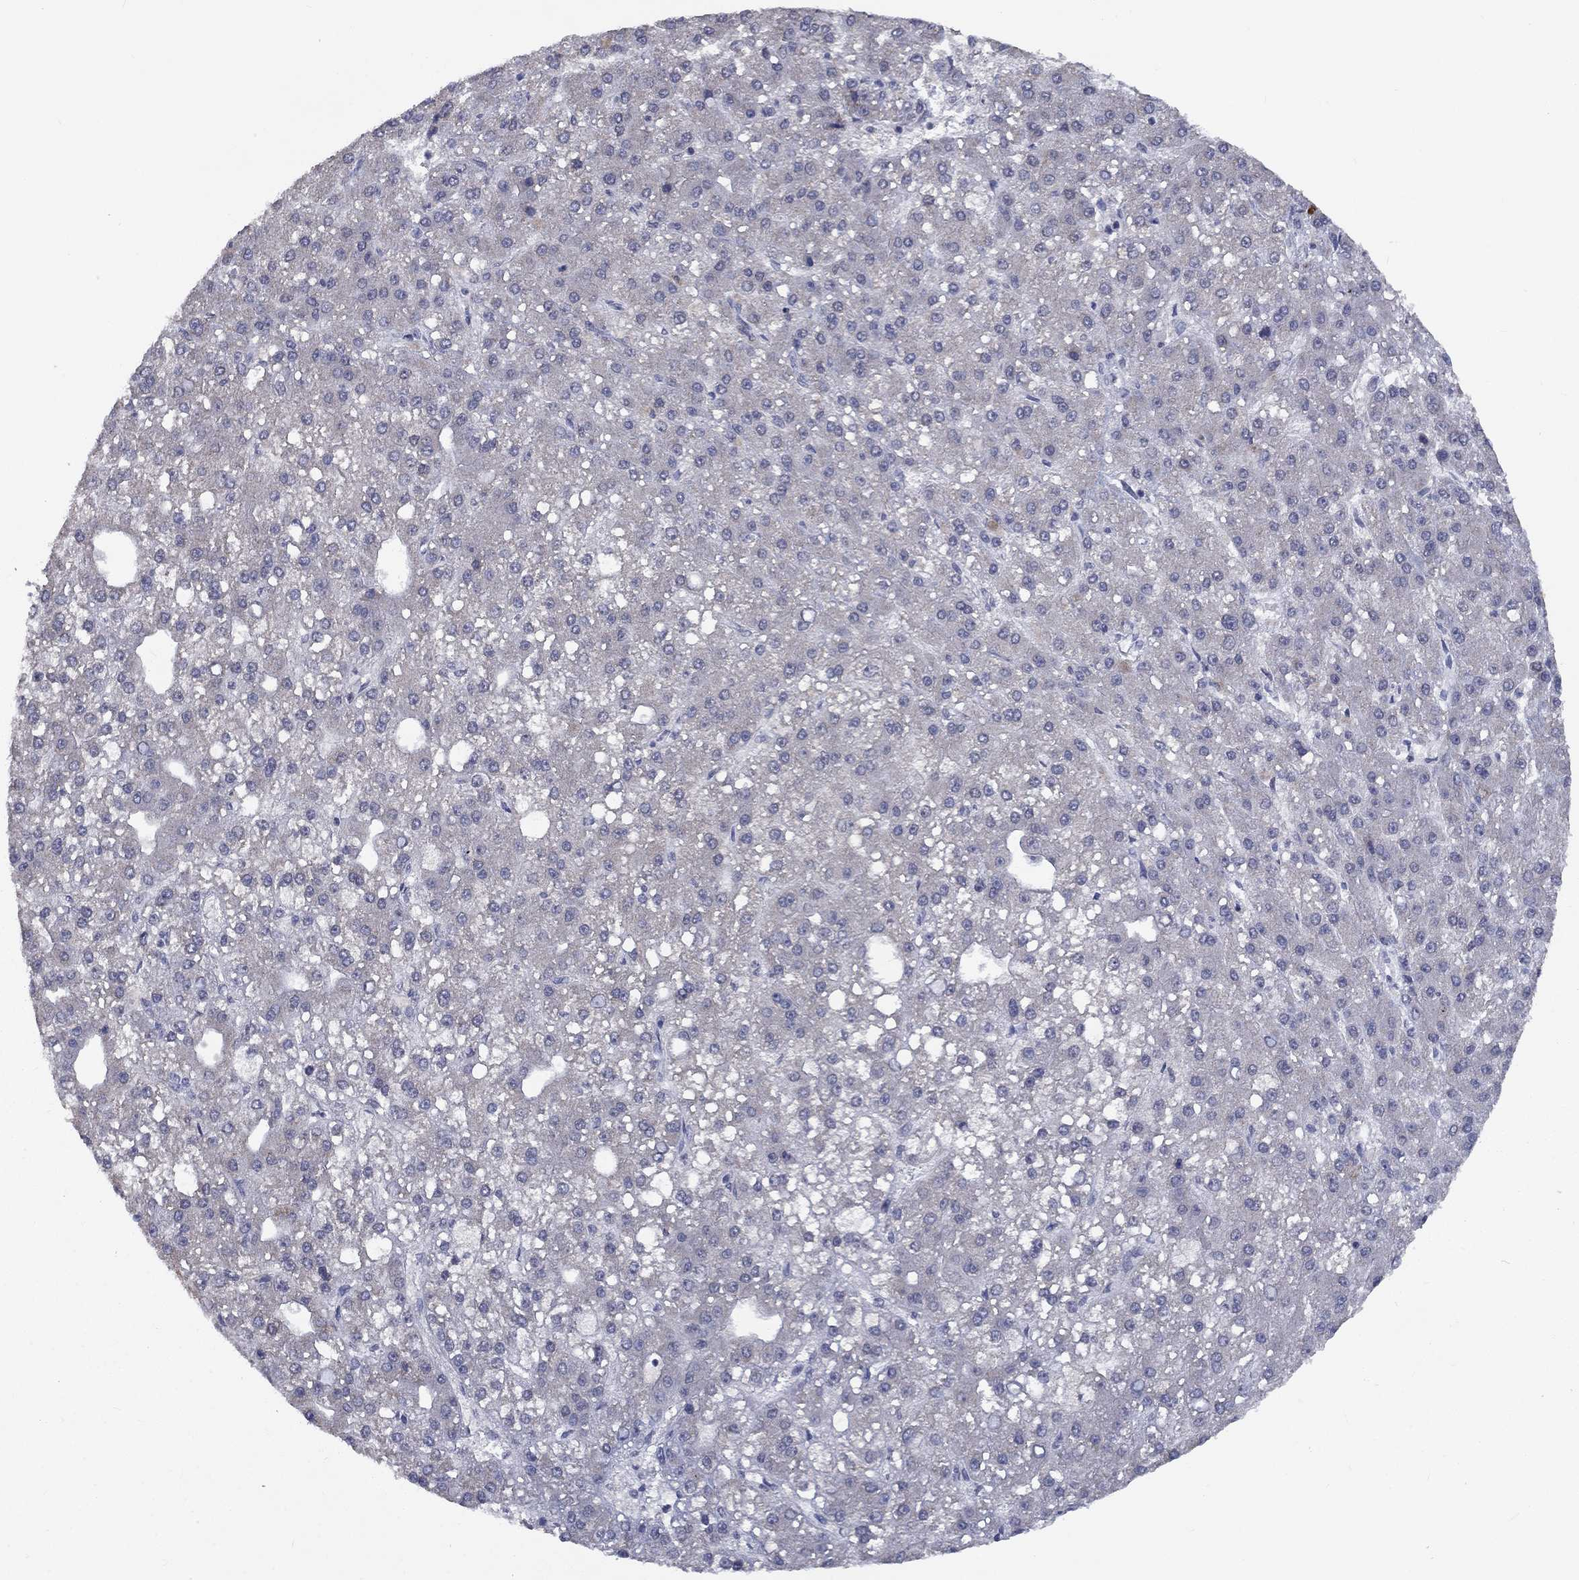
{"staining": {"intensity": "negative", "quantity": "none", "location": "none"}, "tissue": "liver cancer", "cell_type": "Tumor cells", "image_type": "cancer", "snomed": [{"axis": "morphology", "description": "Carcinoma, Hepatocellular, NOS"}, {"axis": "topography", "description": "Liver"}], "caption": "Tumor cells show no significant protein positivity in hepatocellular carcinoma (liver).", "gene": "SPATA33", "patient": {"sex": "male", "age": 67}}